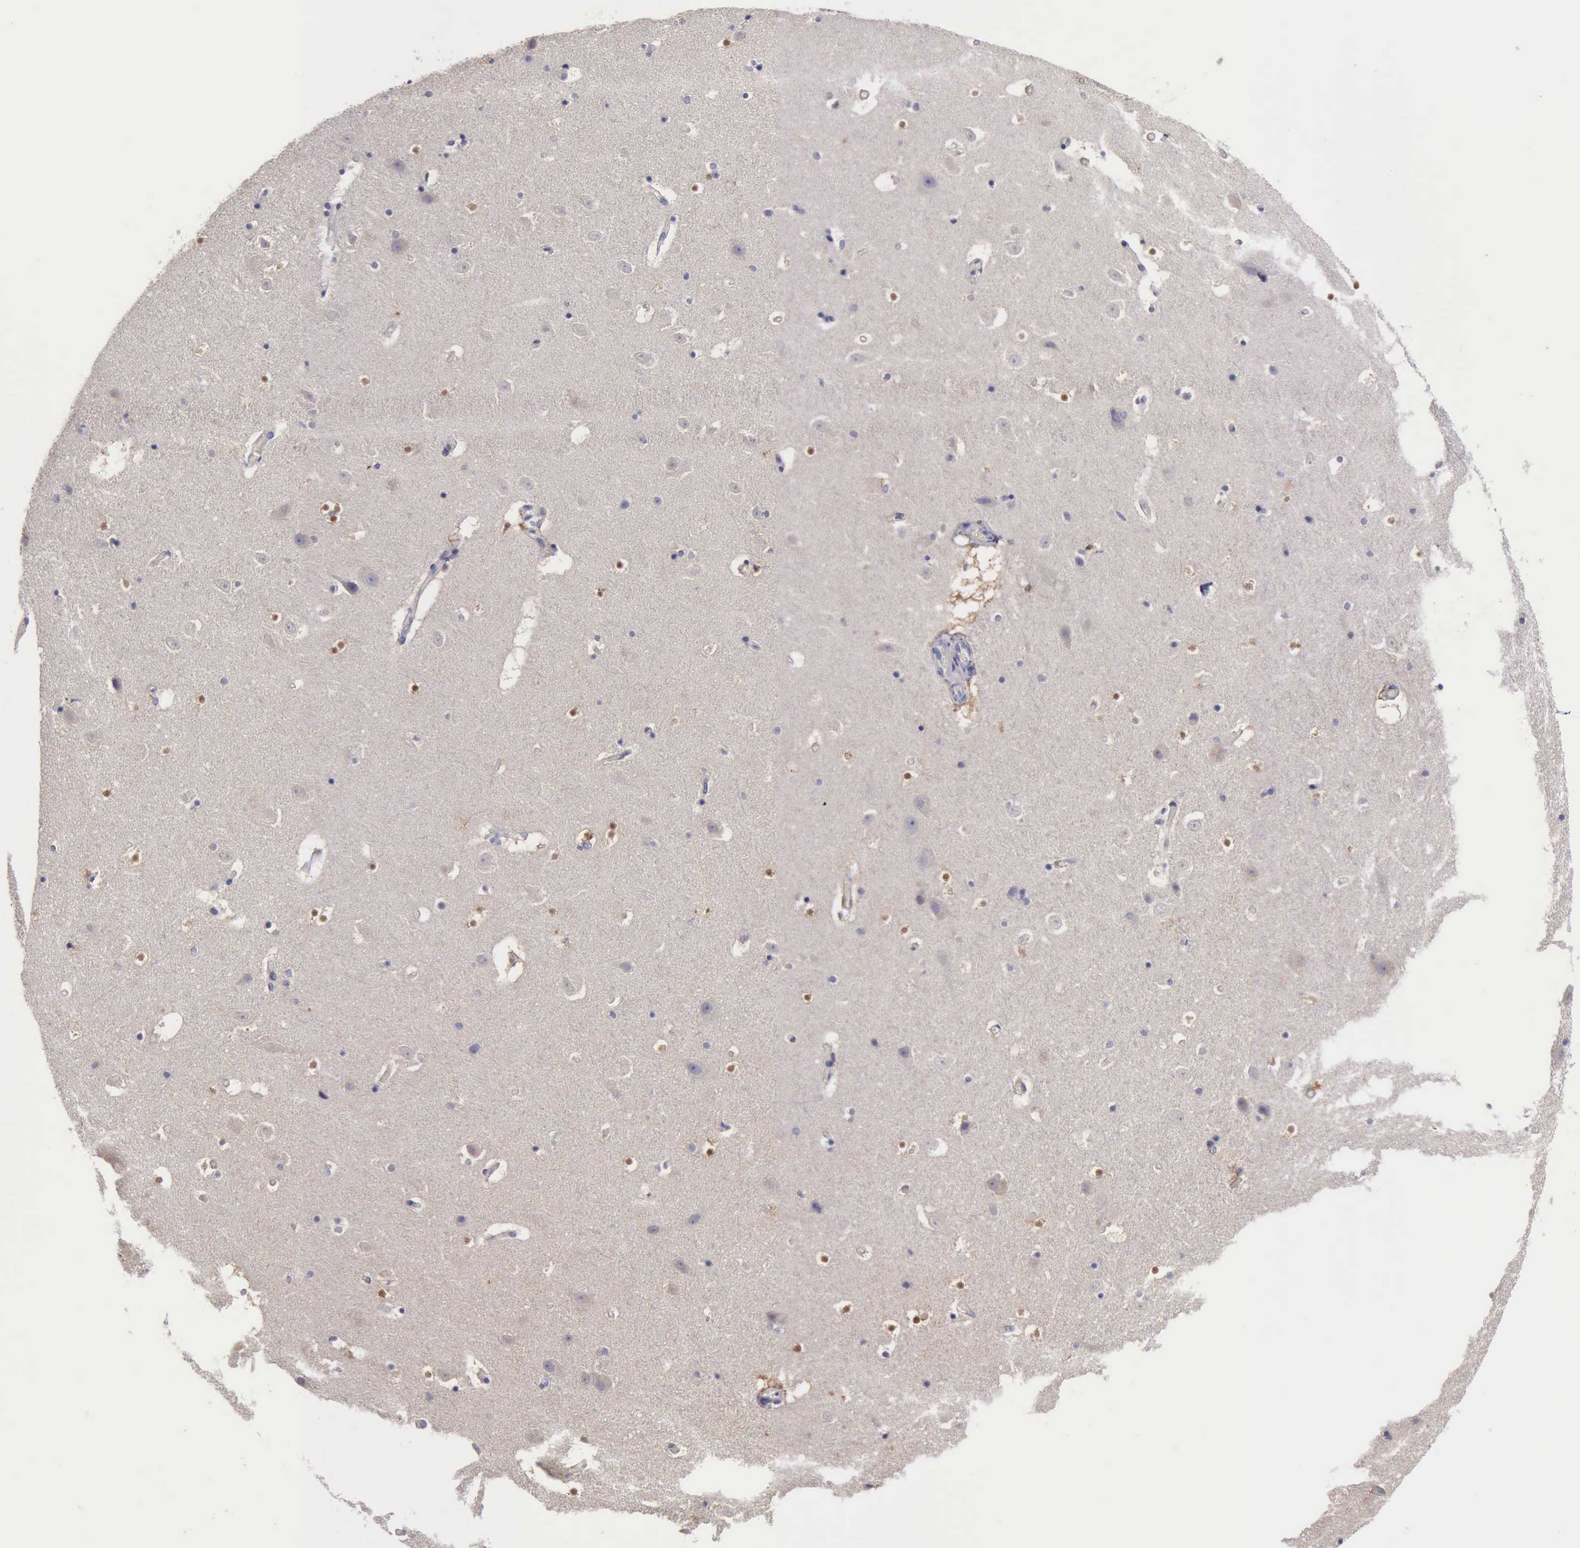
{"staining": {"intensity": "weak", "quantity": "<25%", "location": "cytoplasmic/membranous"}, "tissue": "hippocampus", "cell_type": "Glial cells", "image_type": "normal", "snomed": [{"axis": "morphology", "description": "Normal tissue, NOS"}, {"axis": "topography", "description": "Hippocampus"}], "caption": "Glial cells show no significant positivity in normal hippocampus. Brightfield microscopy of immunohistochemistry (IHC) stained with DAB (3,3'-diaminobenzidine) (brown) and hematoxylin (blue), captured at high magnification.", "gene": "PHKA1", "patient": {"sex": "male", "age": 45}}